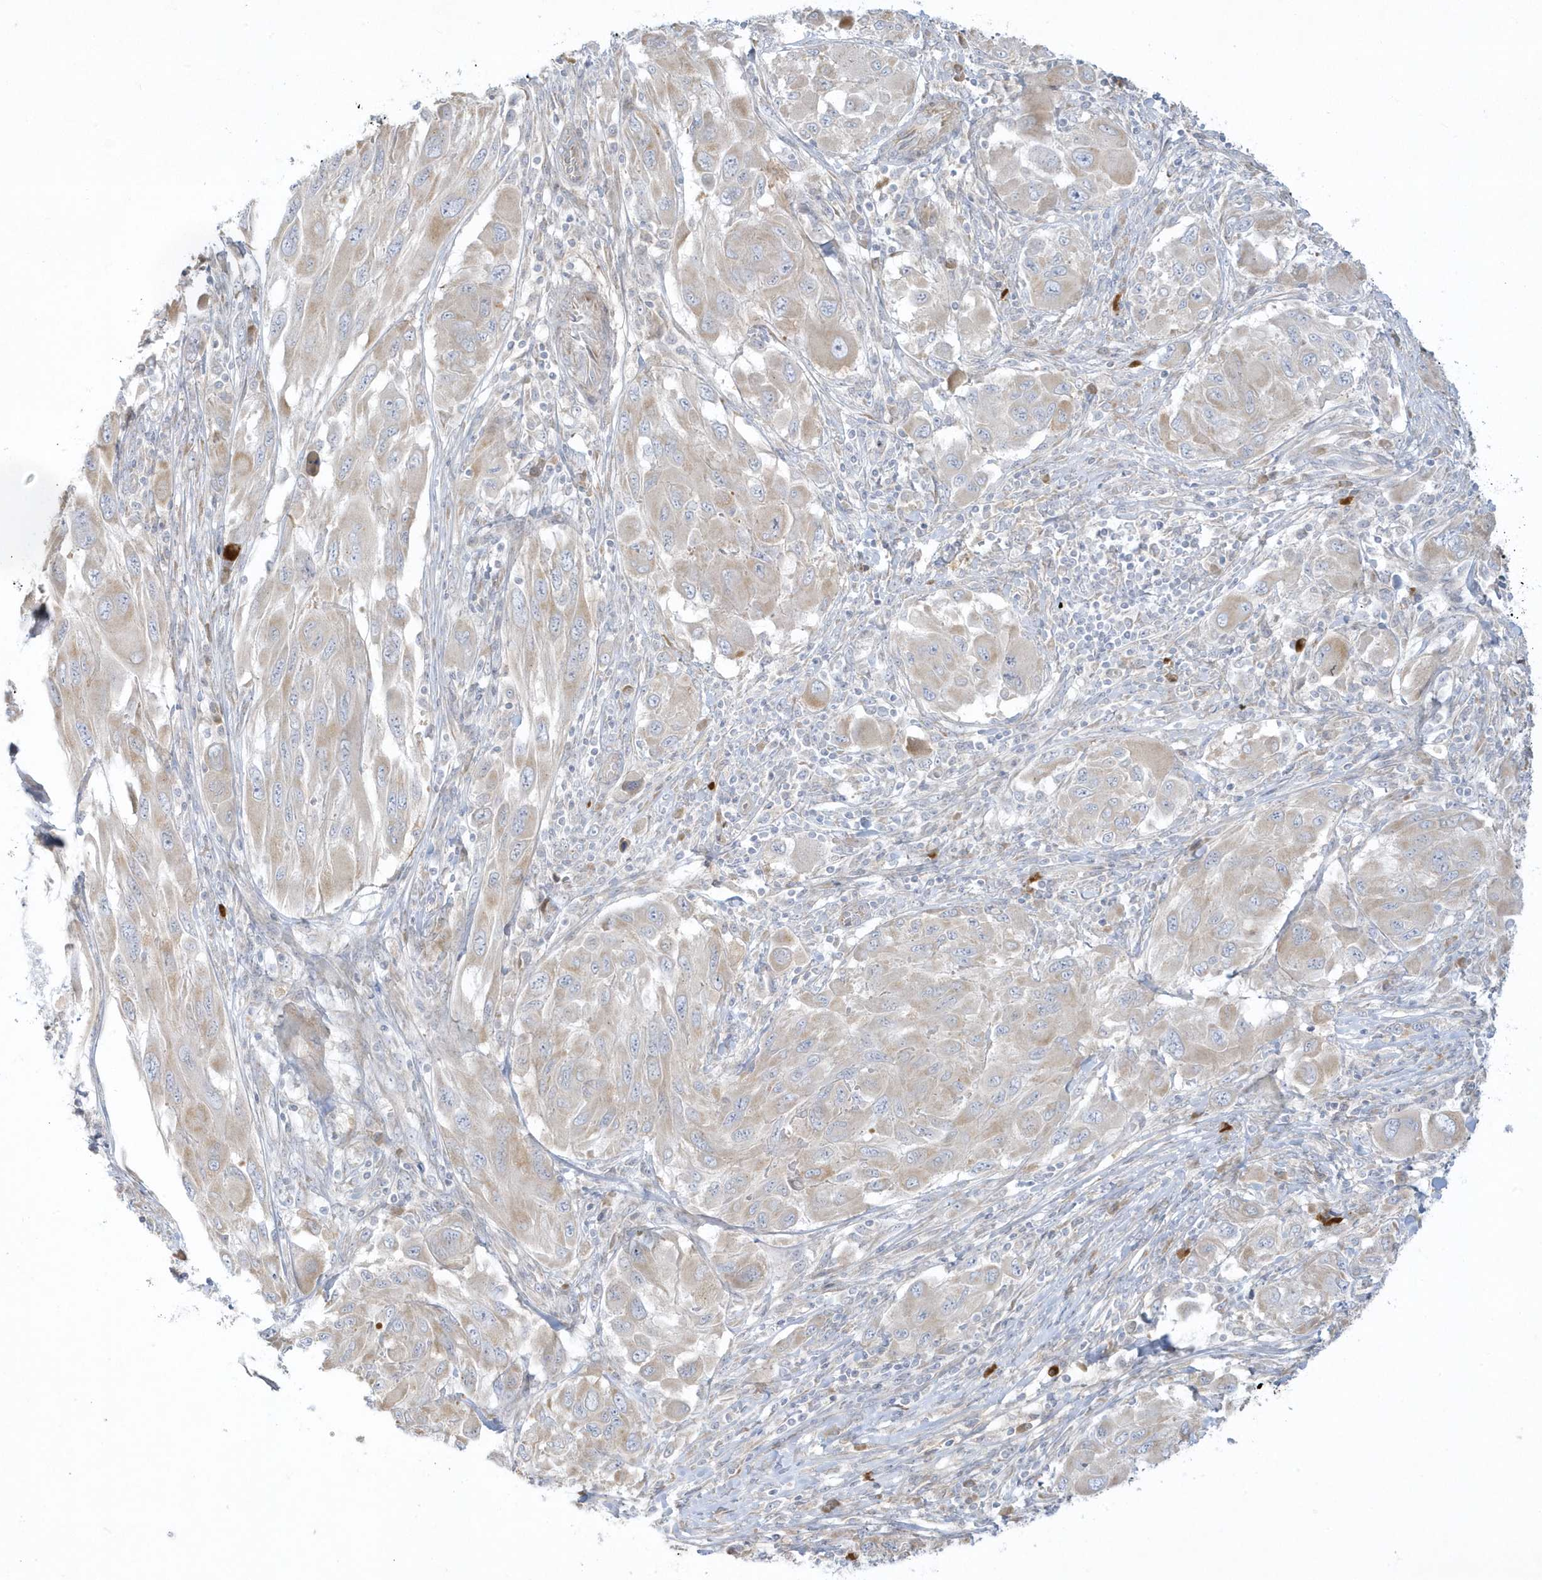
{"staining": {"intensity": "negative", "quantity": "none", "location": "none"}, "tissue": "melanoma", "cell_type": "Tumor cells", "image_type": "cancer", "snomed": [{"axis": "morphology", "description": "Malignant melanoma, NOS"}, {"axis": "topography", "description": "Skin"}], "caption": "Immunohistochemical staining of melanoma exhibits no significant expression in tumor cells.", "gene": "THADA", "patient": {"sex": "female", "age": 91}}